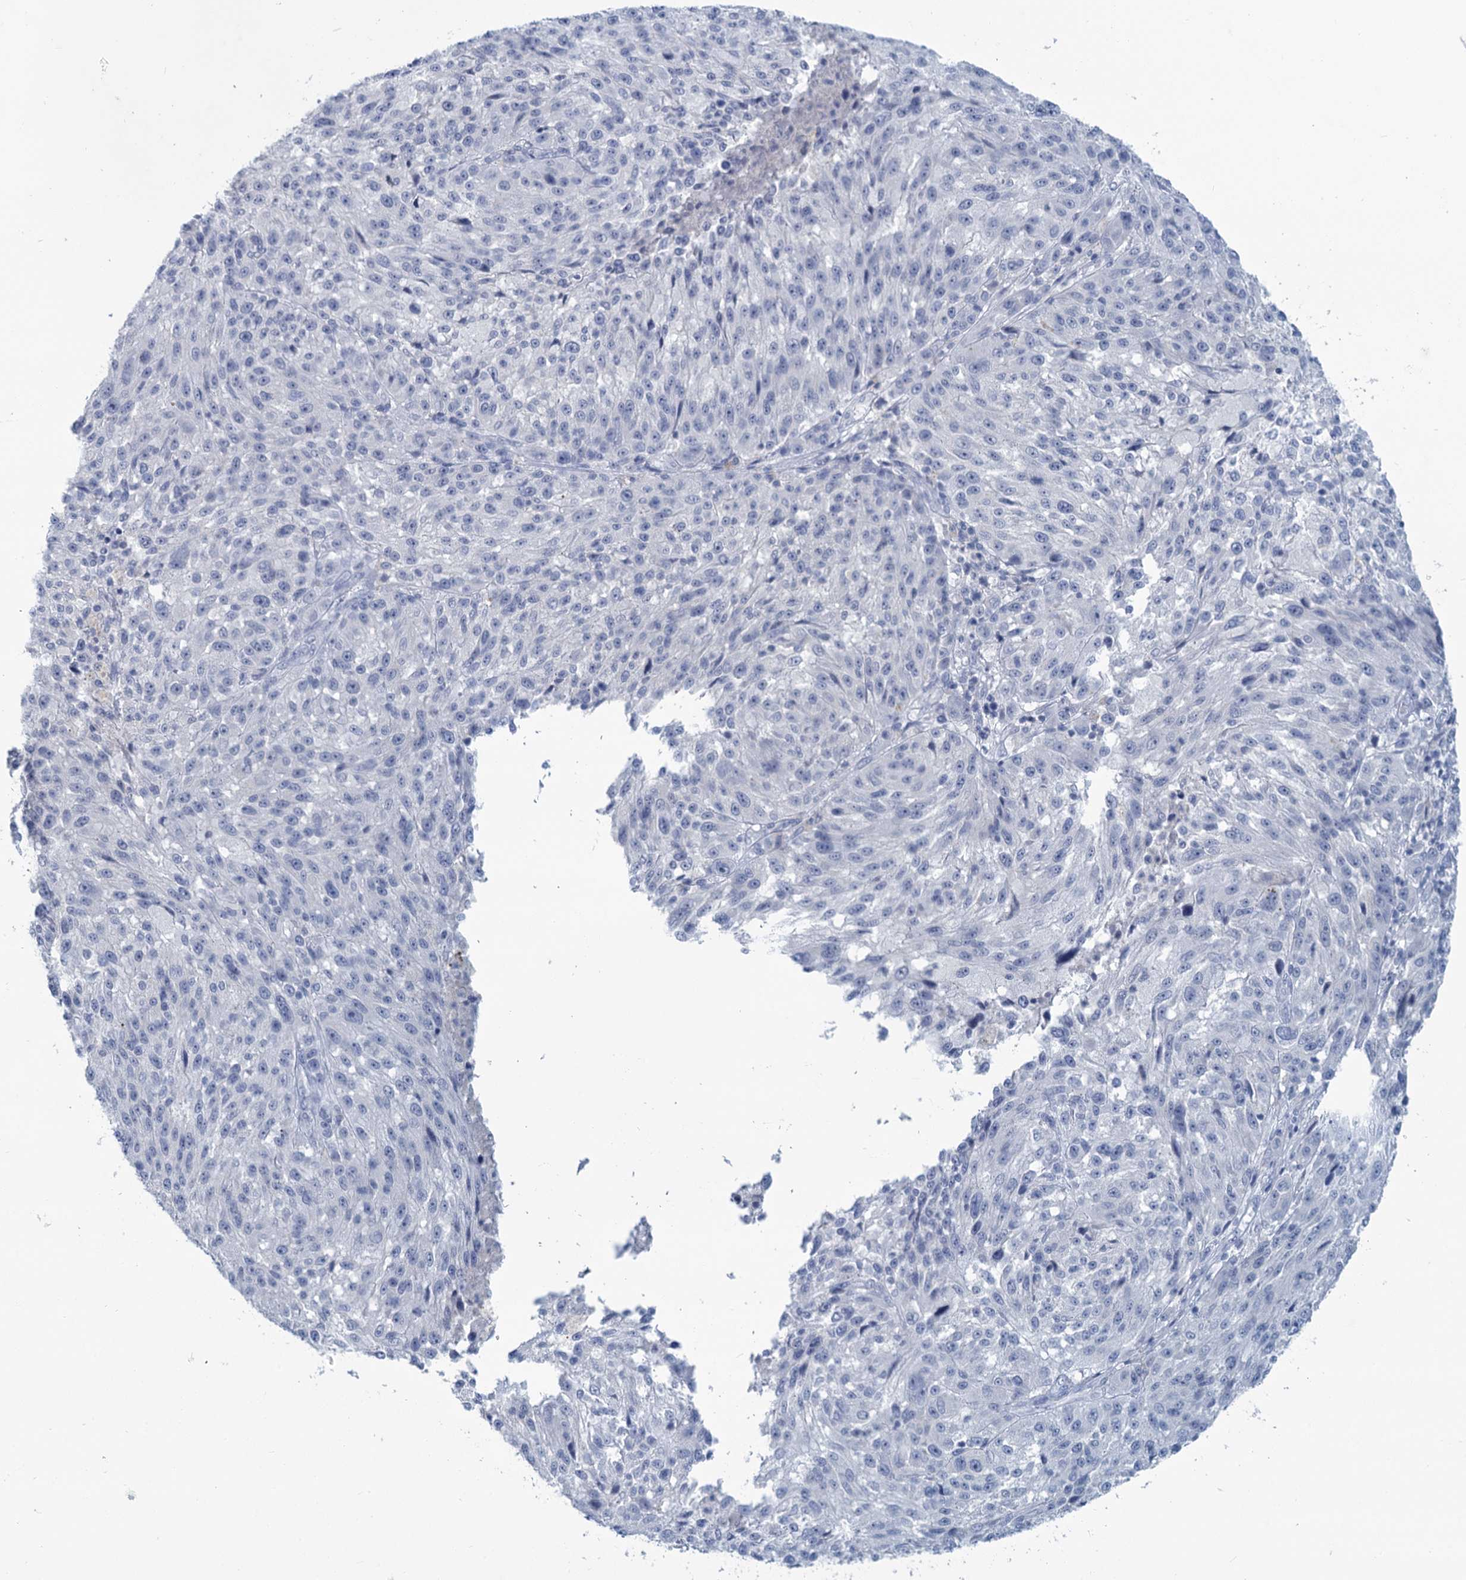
{"staining": {"intensity": "negative", "quantity": "none", "location": "none"}, "tissue": "melanoma", "cell_type": "Tumor cells", "image_type": "cancer", "snomed": [{"axis": "morphology", "description": "Malignant melanoma, NOS"}, {"axis": "topography", "description": "Skin"}], "caption": "There is no significant expression in tumor cells of malignant melanoma.", "gene": "CHGA", "patient": {"sex": "male", "age": 53}}